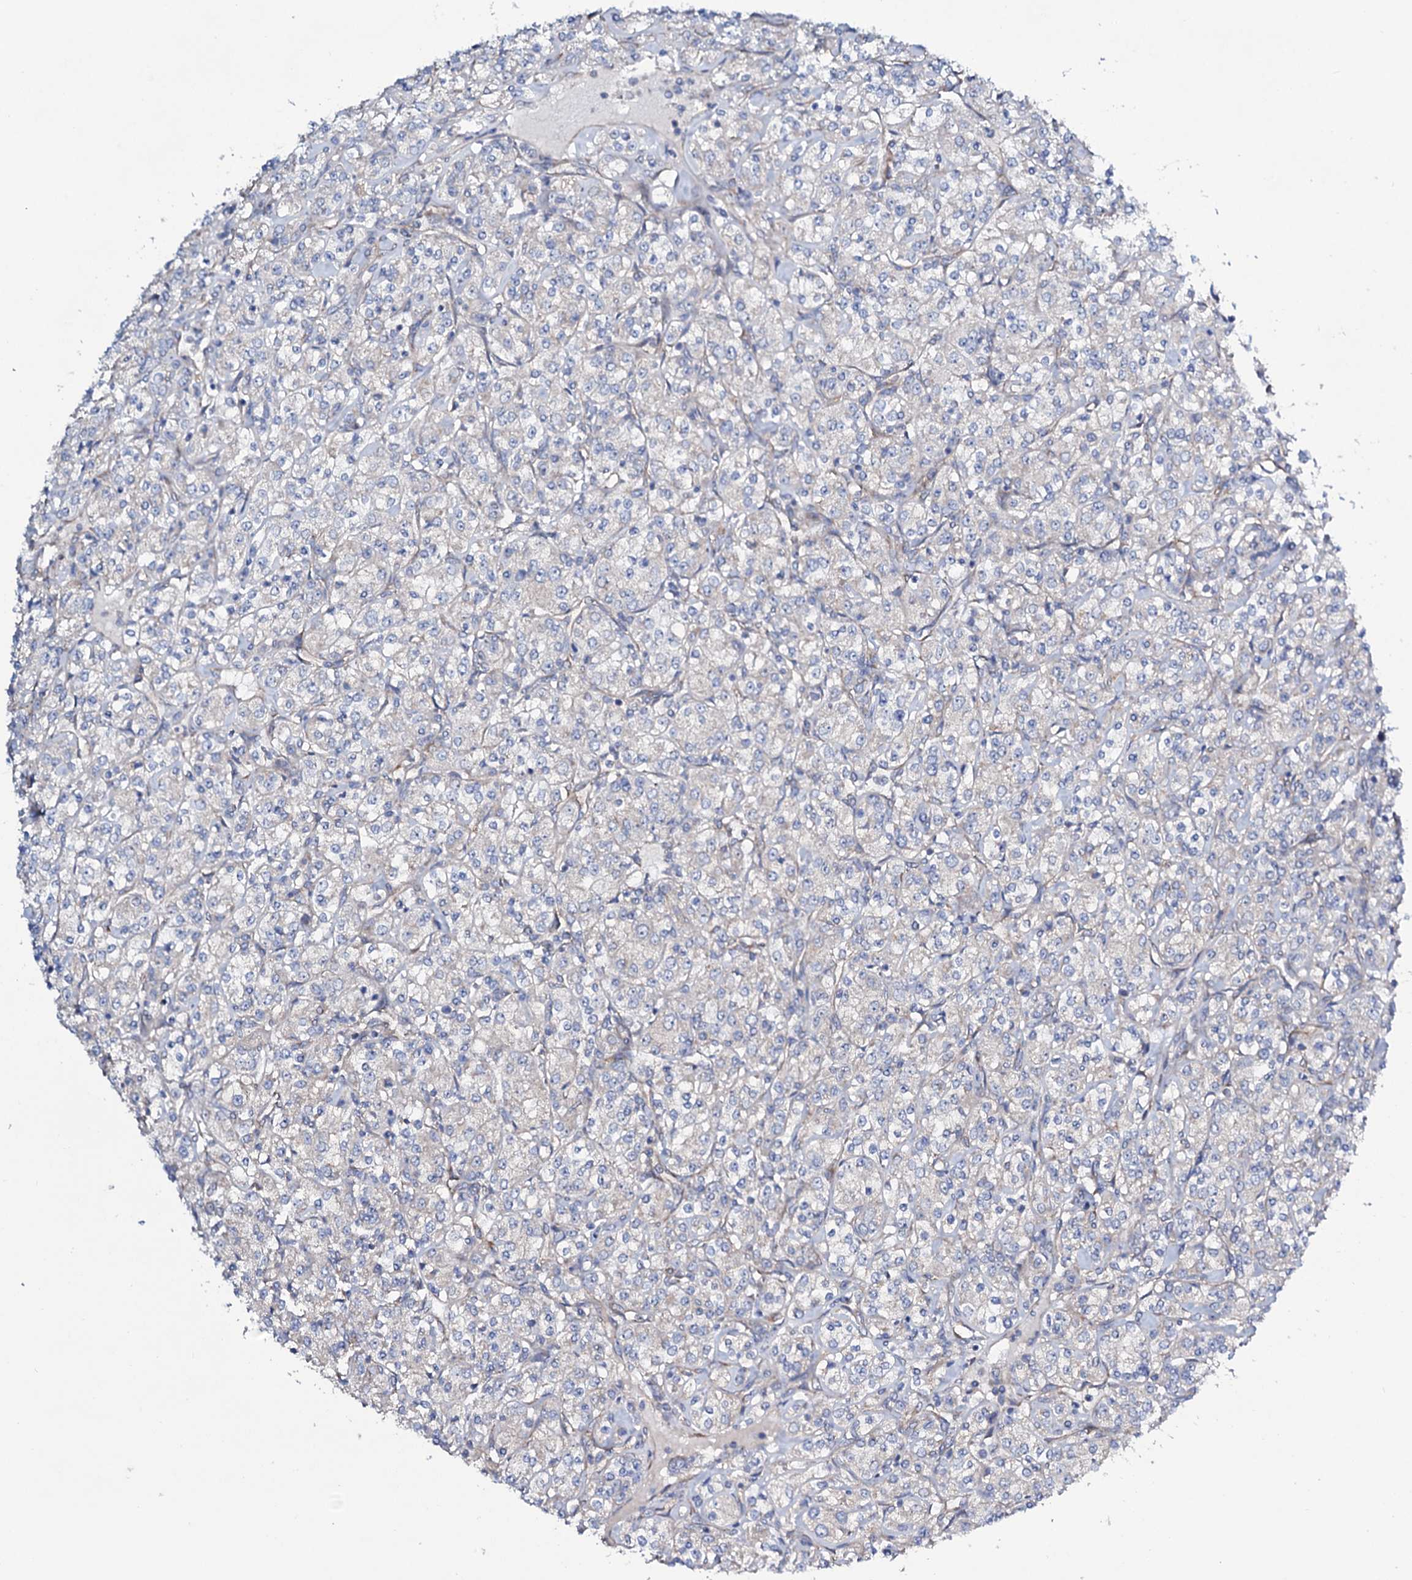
{"staining": {"intensity": "negative", "quantity": "none", "location": "none"}, "tissue": "renal cancer", "cell_type": "Tumor cells", "image_type": "cancer", "snomed": [{"axis": "morphology", "description": "Adenocarcinoma, NOS"}, {"axis": "topography", "description": "Kidney"}], "caption": "Tumor cells are negative for protein expression in human adenocarcinoma (renal). (Stains: DAB (3,3'-diaminobenzidine) immunohistochemistry (IHC) with hematoxylin counter stain, Microscopy: brightfield microscopy at high magnification).", "gene": "STARD13", "patient": {"sex": "male", "age": 77}}